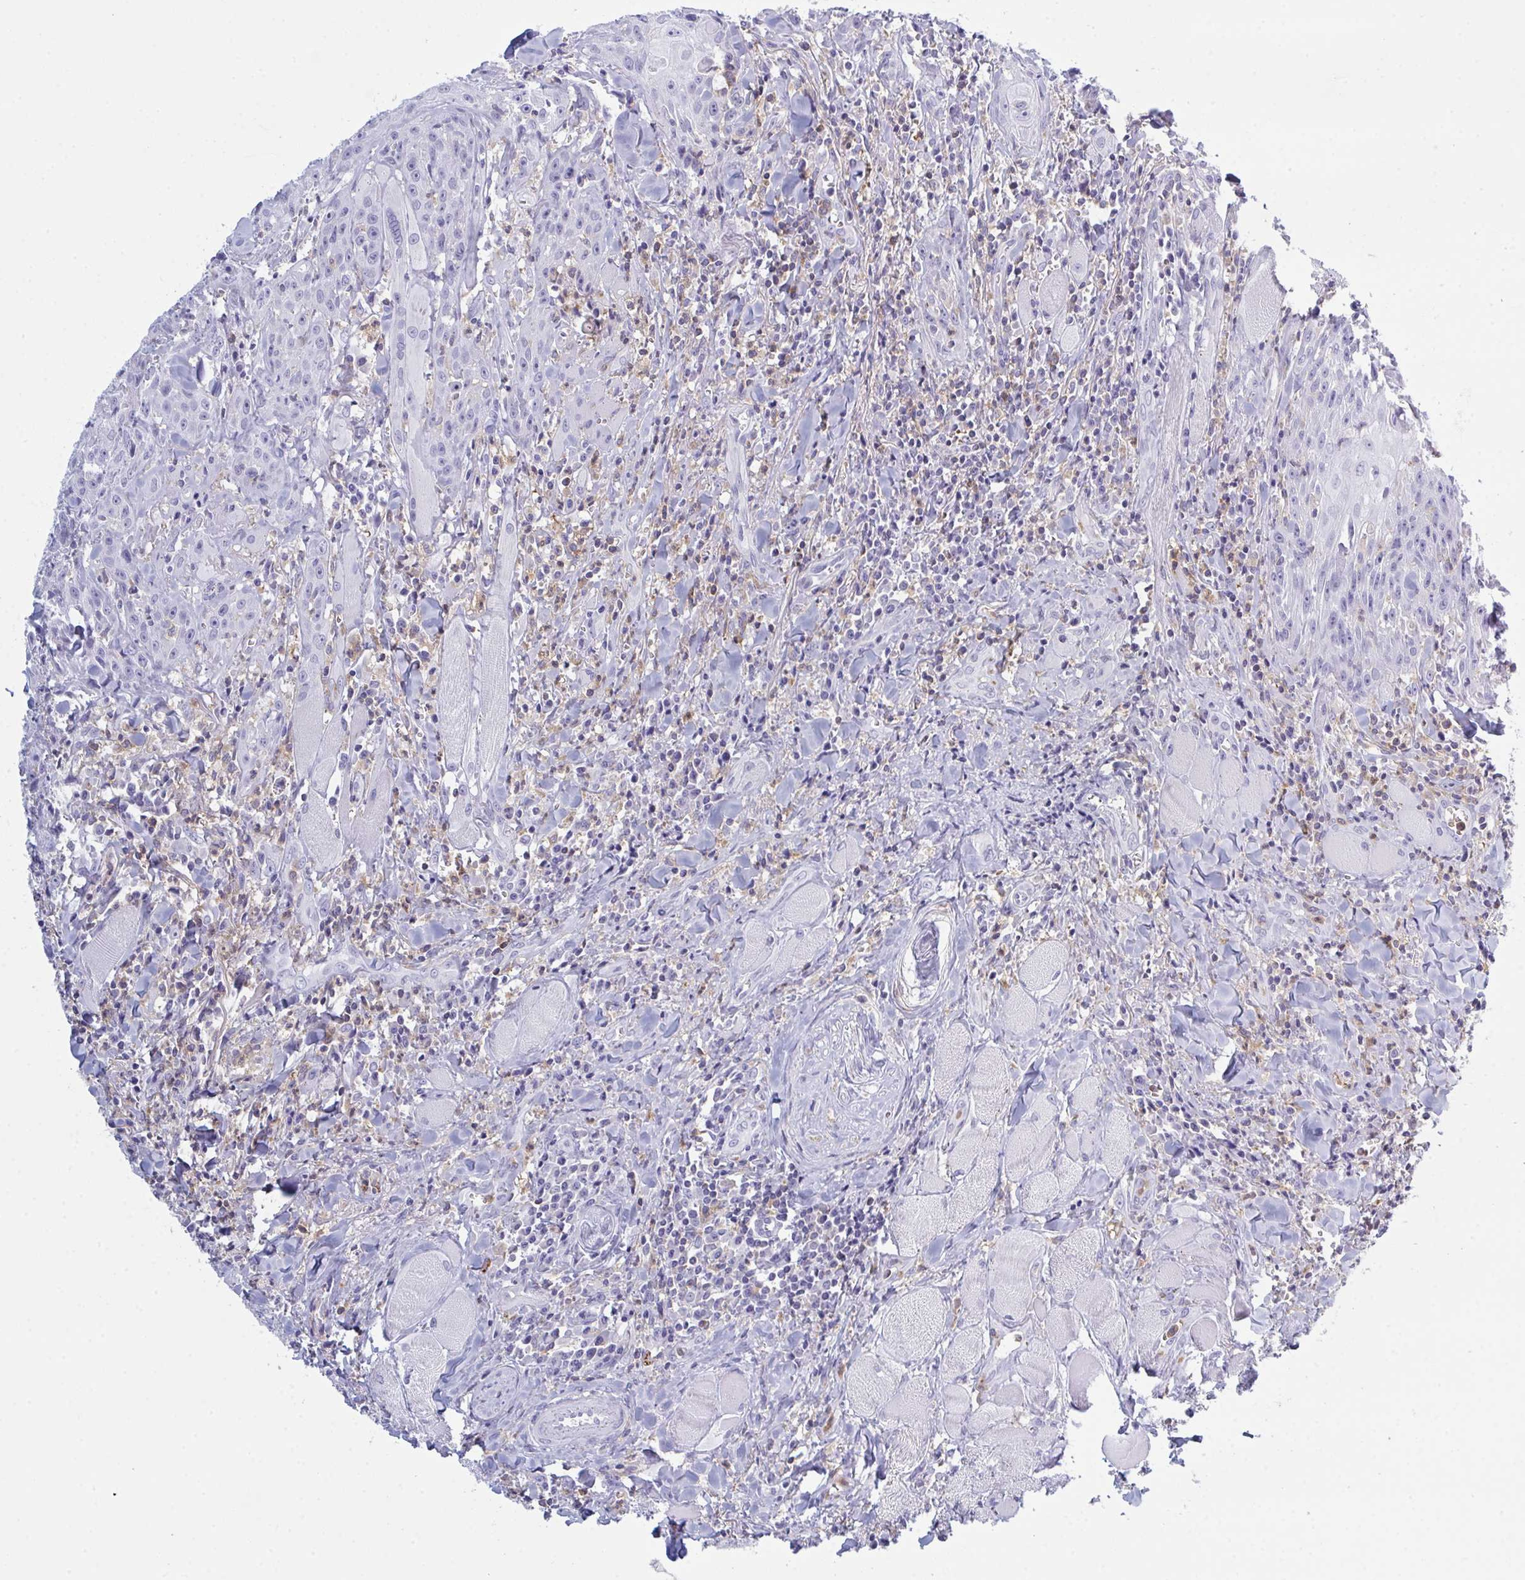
{"staining": {"intensity": "negative", "quantity": "none", "location": "none"}, "tissue": "head and neck cancer", "cell_type": "Tumor cells", "image_type": "cancer", "snomed": [{"axis": "morphology", "description": "Normal tissue, NOS"}, {"axis": "morphology", "description": "Squamous cell carcinoma, NOS"}, {"axis": "topography", "description": "Oral tissue"}, {"axis": "topography", "description": "Head-Neck"}], "caption": "This photomicrograph is of head and neck cancer (squamous cell carcinoma) stained with IHC to label a protein in brown with the nuclei are counter-stained blue. There is no positivity in tumor cells.", "gene": "MYO1F", "patient": {"sex": "female", "age": 70}}